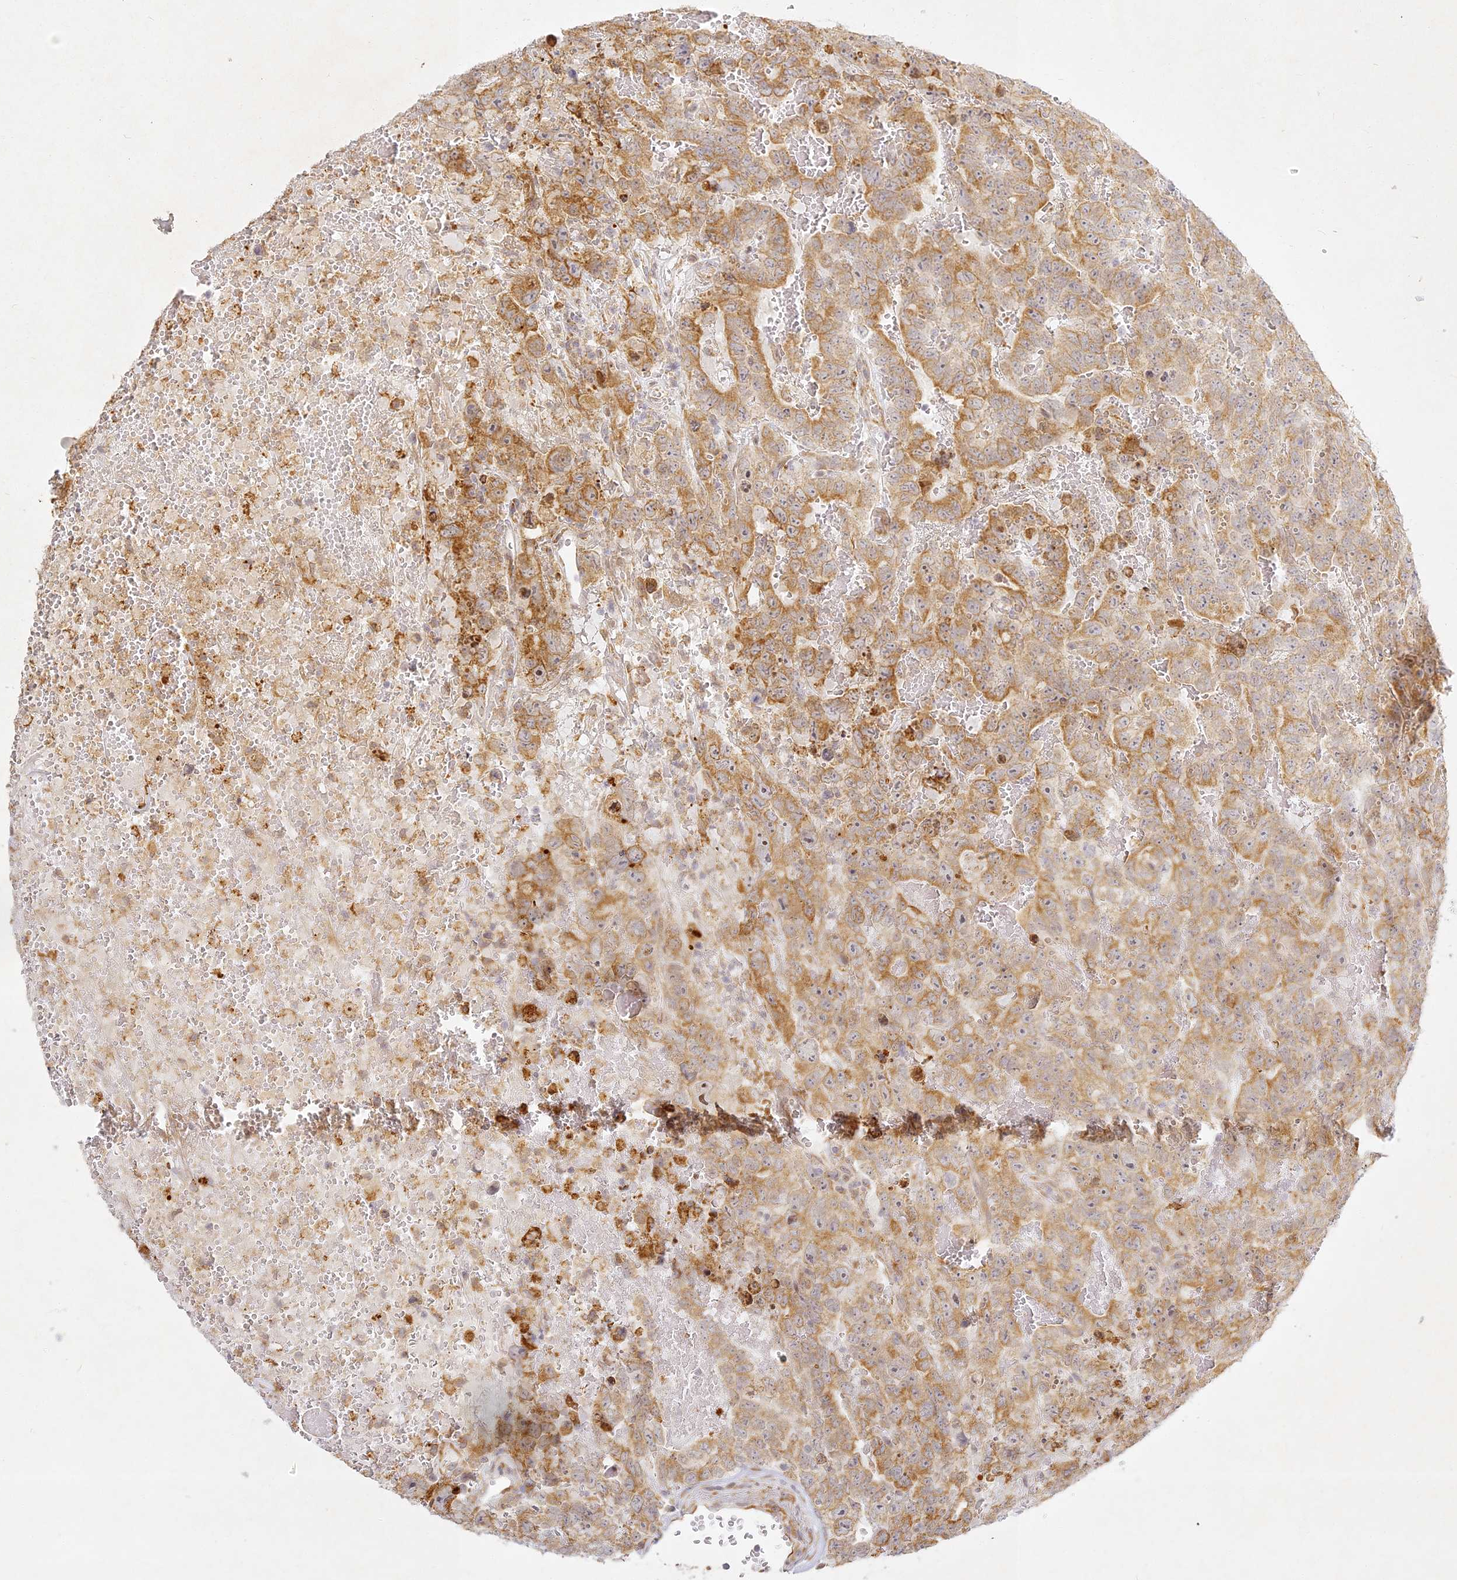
{"staining": {"intensity": "moderate", "quantity": ">75%", "location": "cytoplasmic/membranous"}, "tissue": "testis cancer", "cell_type": "Tumor cells", "image_type": "cancer", "snomed": [{"axis": "morphology", "description": "Carcinoma, Embryonal, NOS"}, {"axis": "topography", "description": "Testis"}], "caption": "This micrograph shows IHC staining of testis cancer (embryonal carcinoma), with medium moderate cytoplasmic/membranous positivity in about >75% of tumor cells.", "gene": "SLC30A5", "patient": {"sex": "male", "age": 45}}